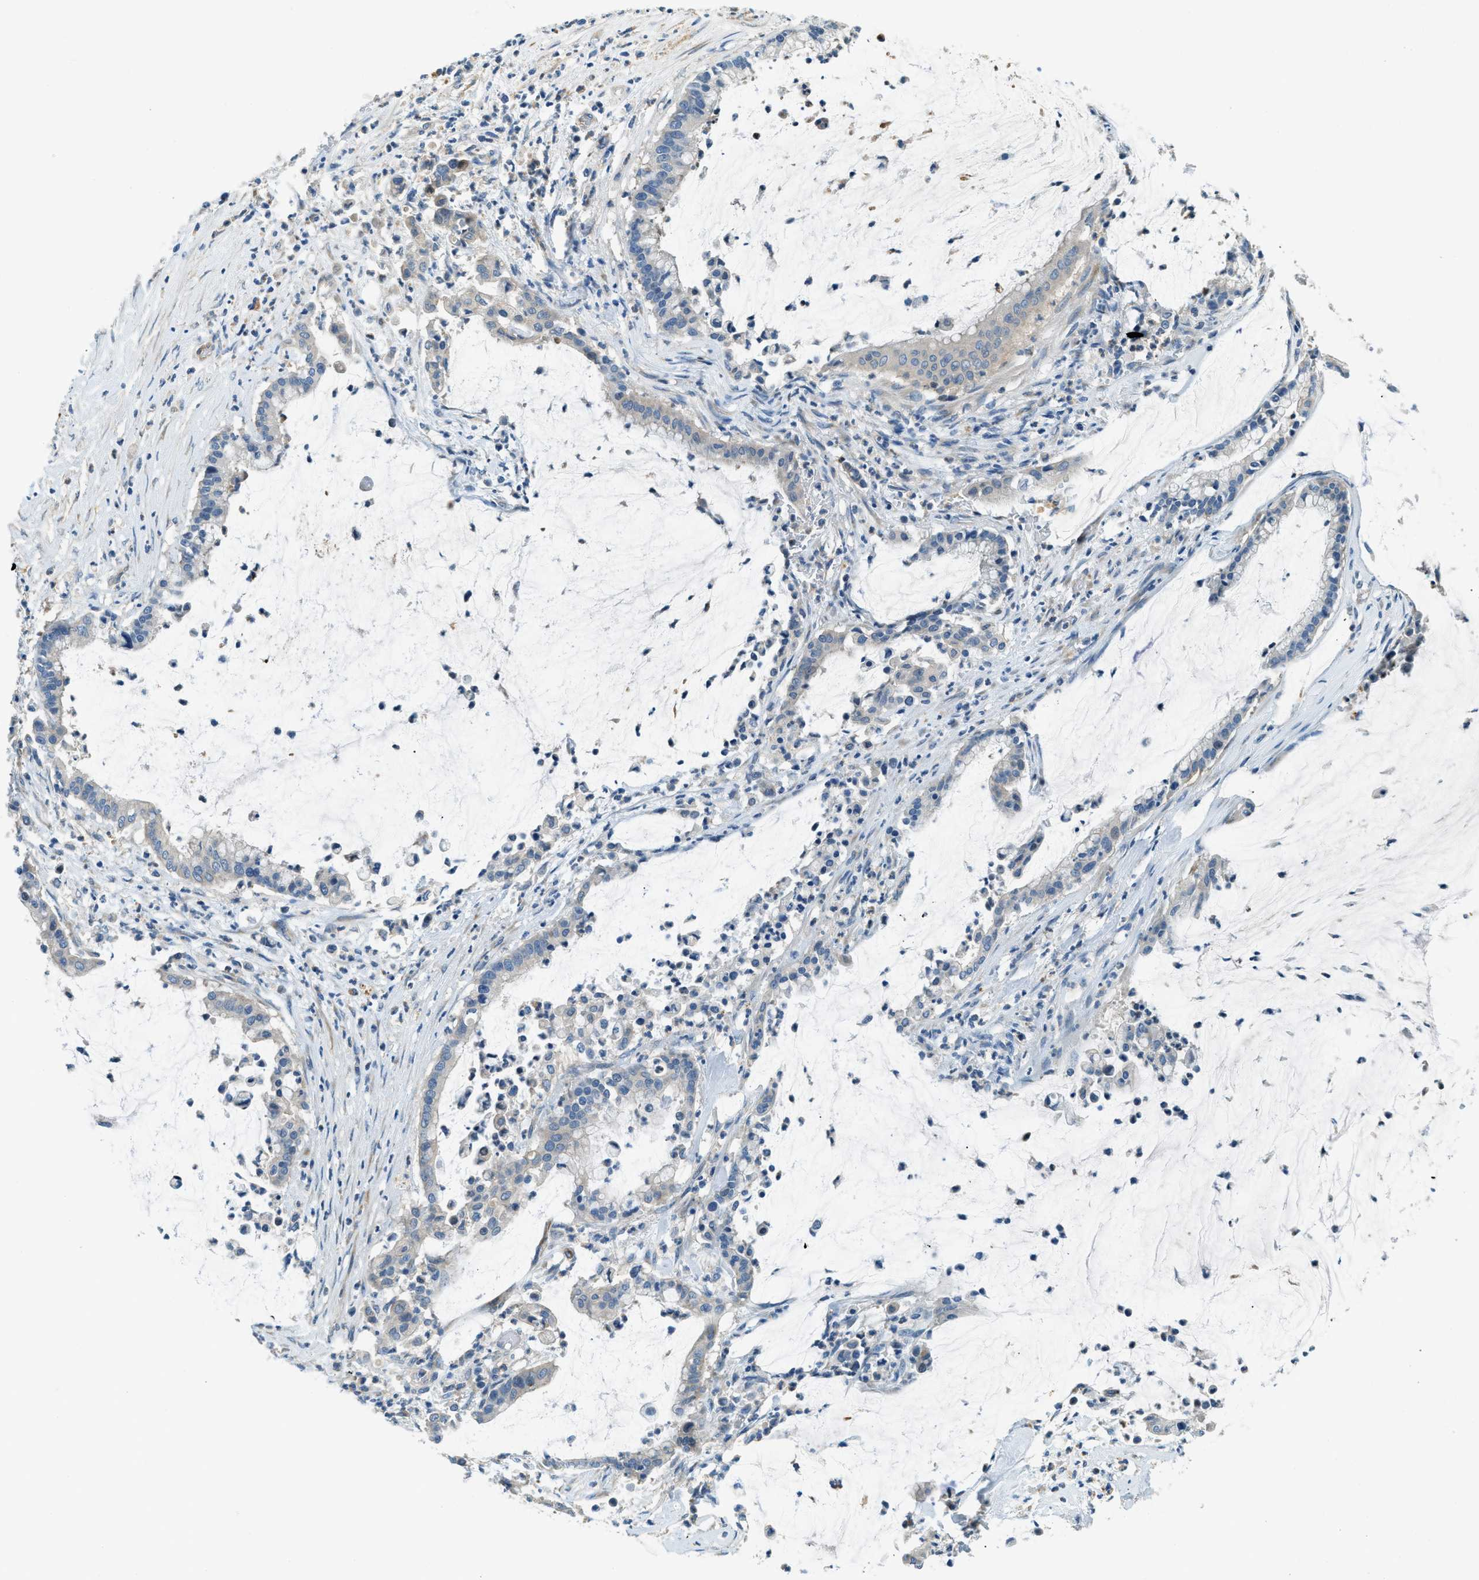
{"staining": {"intensity": "negative", "quantity": "none", "location": "none"}, "tissue": "pancreatic cancer", "cell_type": "Tumor cells", "image_type": "cancer", "snomed": [{"axis": "morphology", "description": "Adenocarcinoma, NOS"}, {"axis": "topography", "description": "Pancreas"}], "caption": "Immunohistochemistry image of neoplastic tissue: human pancreatic cancer stained with DAB (3,3'-diaminobenzidine) shows no significant protein staining in tumor cells.", "gene": "ZNF367", "patient": {"sex": "male", "age": 41}}